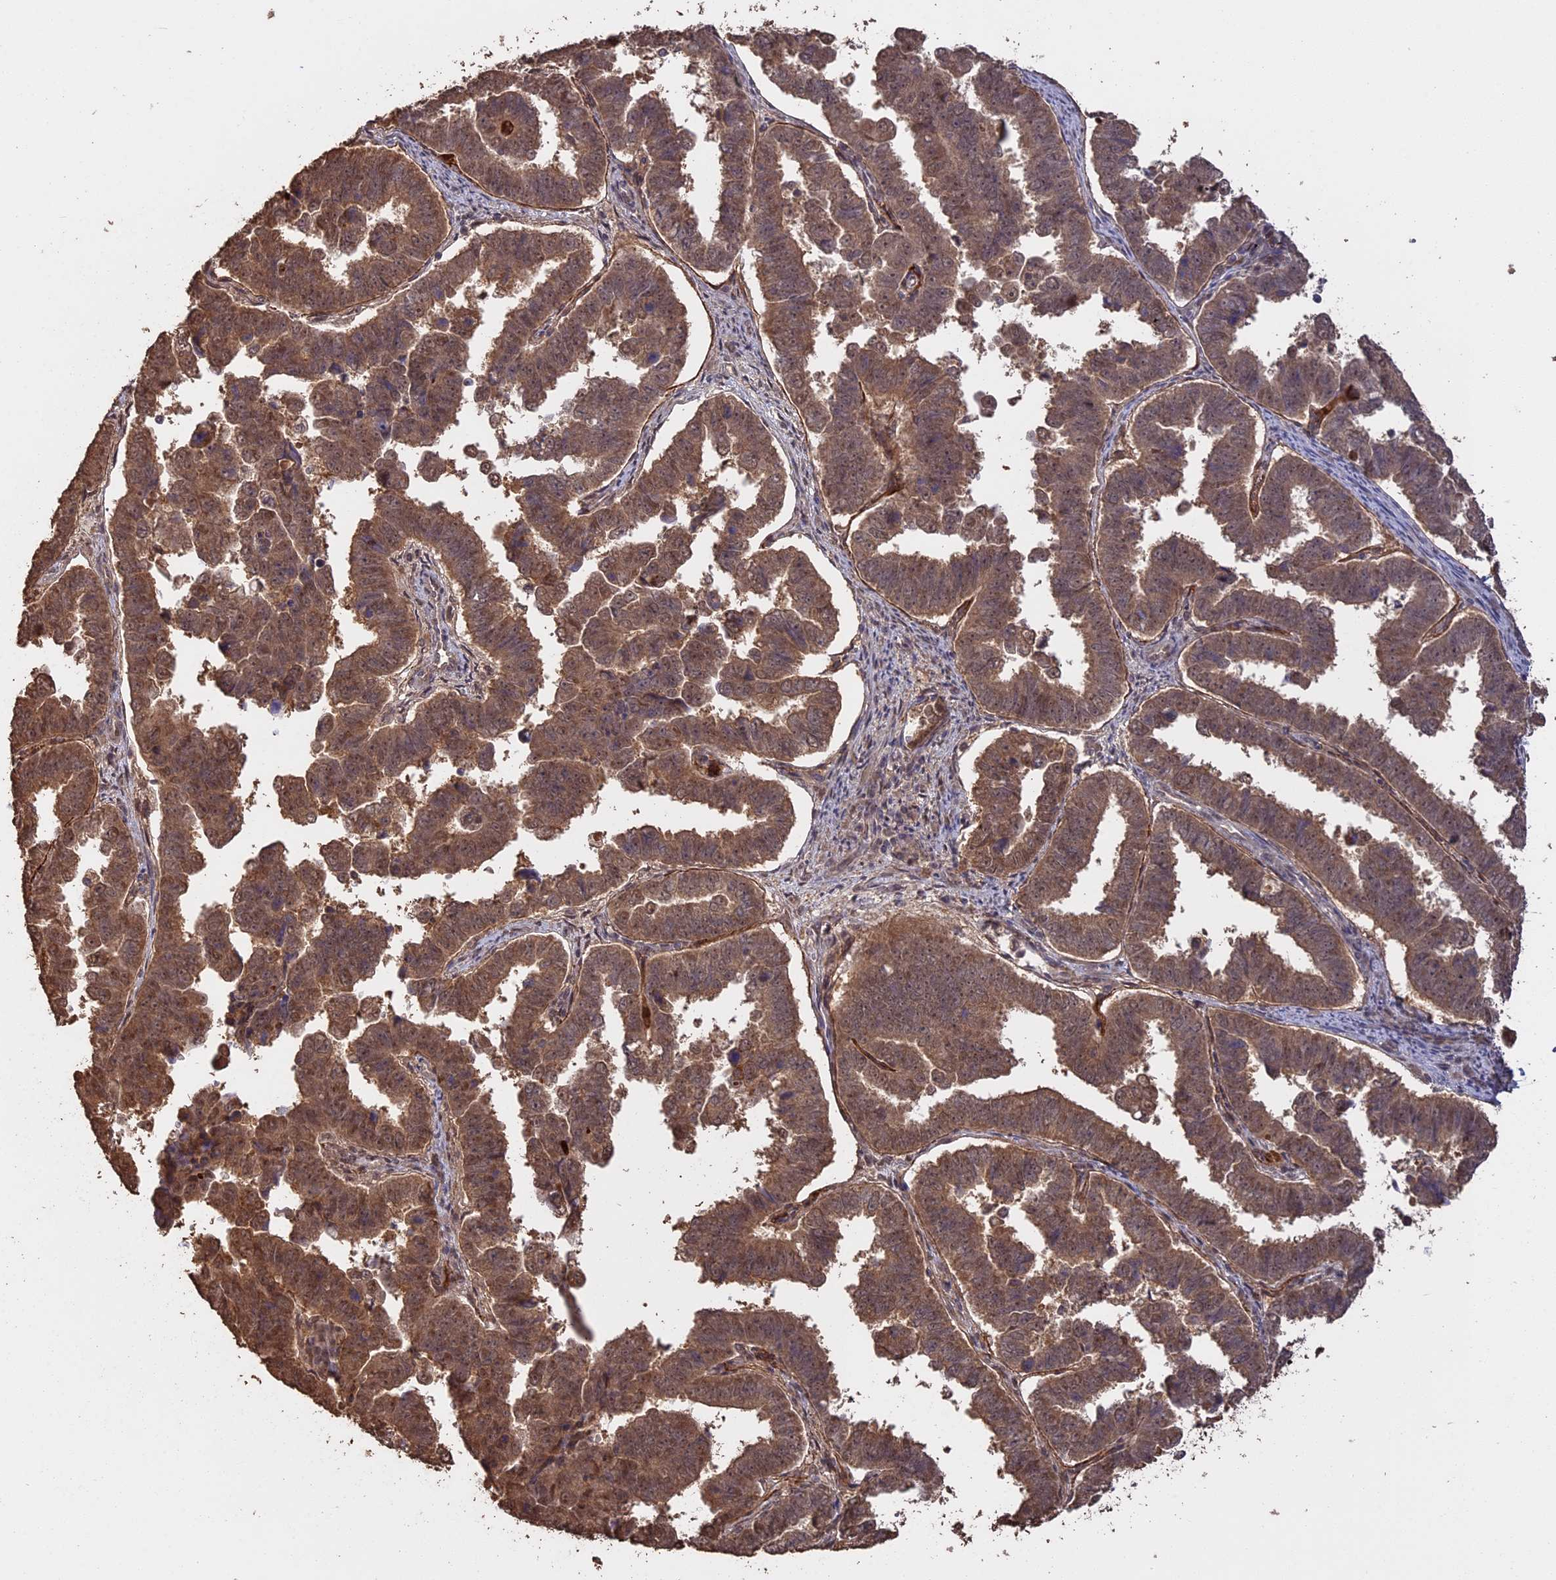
{"staining": {"intensity": "moderate", "quantity": ">75%", "location": "cytoplasmic/membranous,nuclear"}, "tissue": "endometrial cancer", "cell_type": "Tumor cells", "image_type": "cancer", "snomed": [{"axis": "morphology", "description": "Adenocarcinoma, NOS"}, {"axis": "topography", "description": "Endometrium"}], "caption": "Approximately >75% of tumor cells in adenocarcinoma (endometrial) reveal moderate cytoplasmic/membranous and nuclear protein positivity as visualized by brown immunohistochemical staining.", "gene": "PSMC6", "patient": {"sex": "female", "age": 75}}